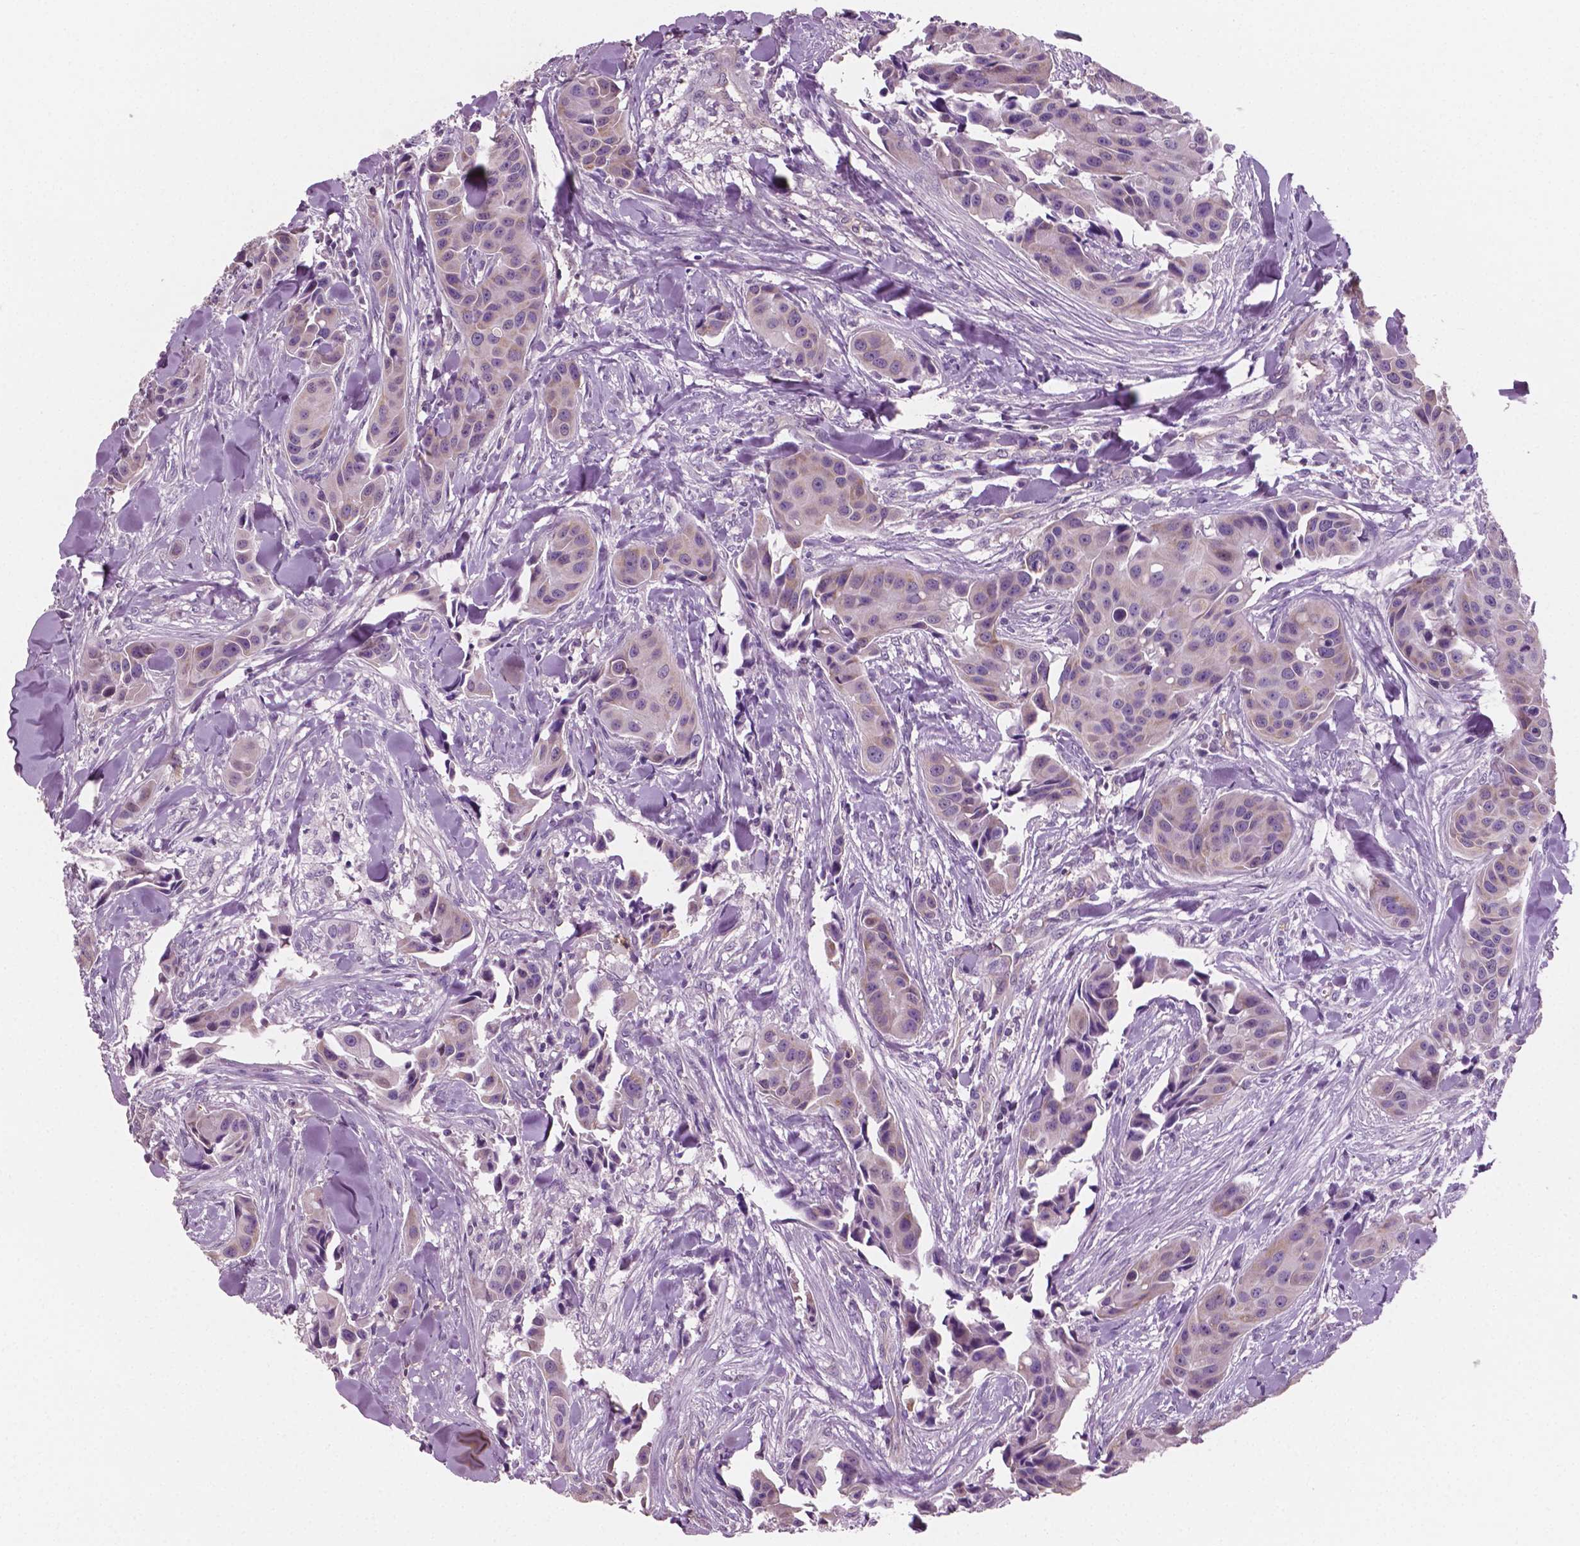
{"staining": {"intensity": "negative", "quantity": "none", "location": "none"}, "tissue": "head and neck cancer", "cell_type": "Tumor cells", "image_type": "cancer", "snomed": [{"axis": "morphology", "description": "Adenocarcinoma, NOS"}, {"axis": "topography", "description": "Head-Neck"}], "caption": "High magnification brightfield microscopy of head and neck cancer stained with DAB (brown) and counterstained with hematoxylin (blue): tumor cells show no significant expression.", "gene": "PTX3", "patient": {"sex": "male", "age": 76}}